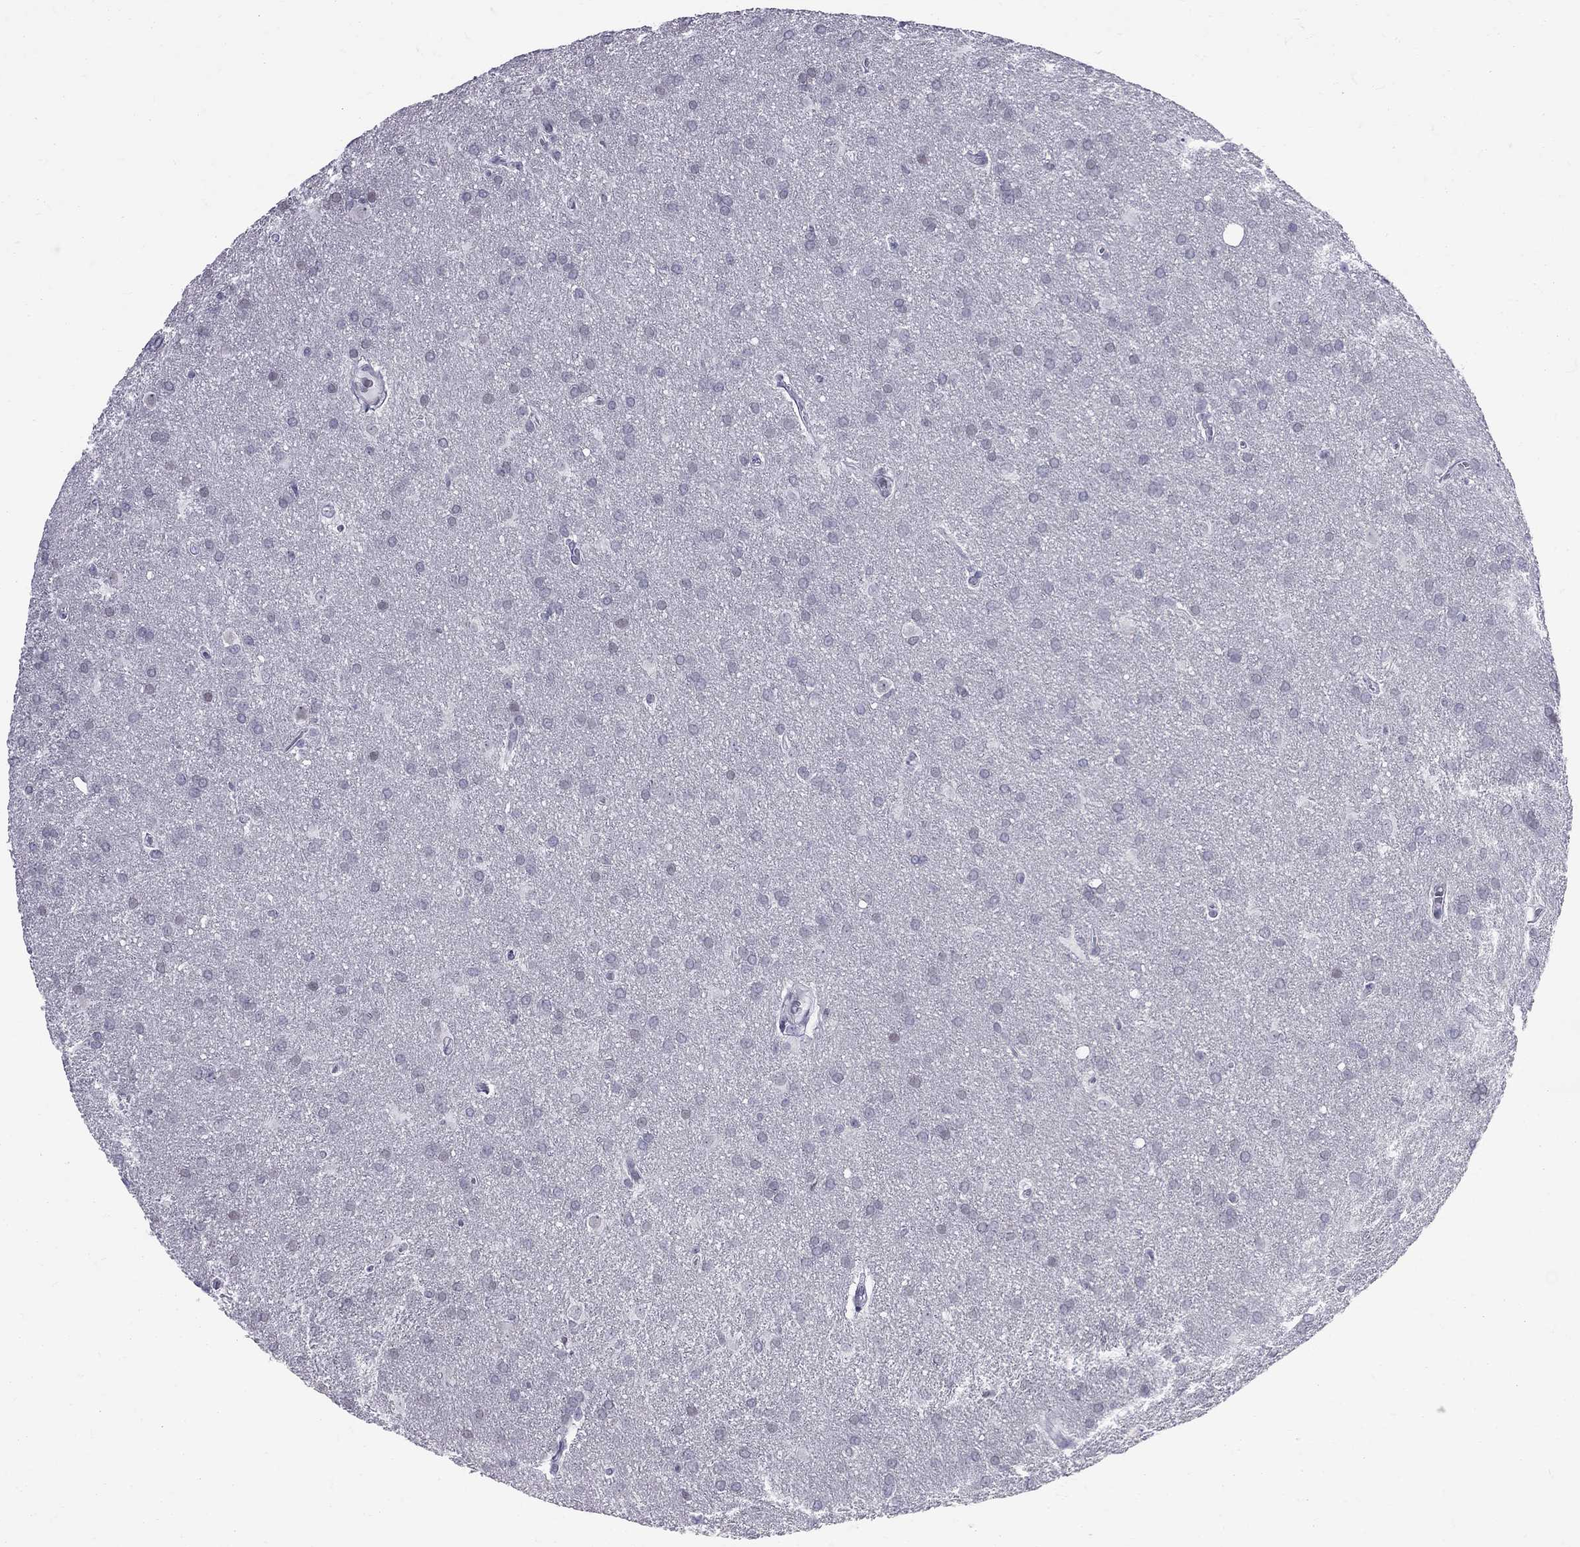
{"staining": {"intensity": "negative", "quantity": "none", "location": "none"}, "tissue": "glioma", "cell_type": "Tumor cells", "image_type": "cancer", "snomed": [{"axis": "morphology", "description": "Glioma, malignant, Low grade"}, {"axis": "topography", "description": "Brain"}], "caption": "Tumor cells are negative for protein expression in human glioma. (Brightfield microscopy of DAB (3,3'-diaminobenzidine) IHC at high magnification).", "gene": "MUC15", "patient": {"sex": "female", "age": 32}}